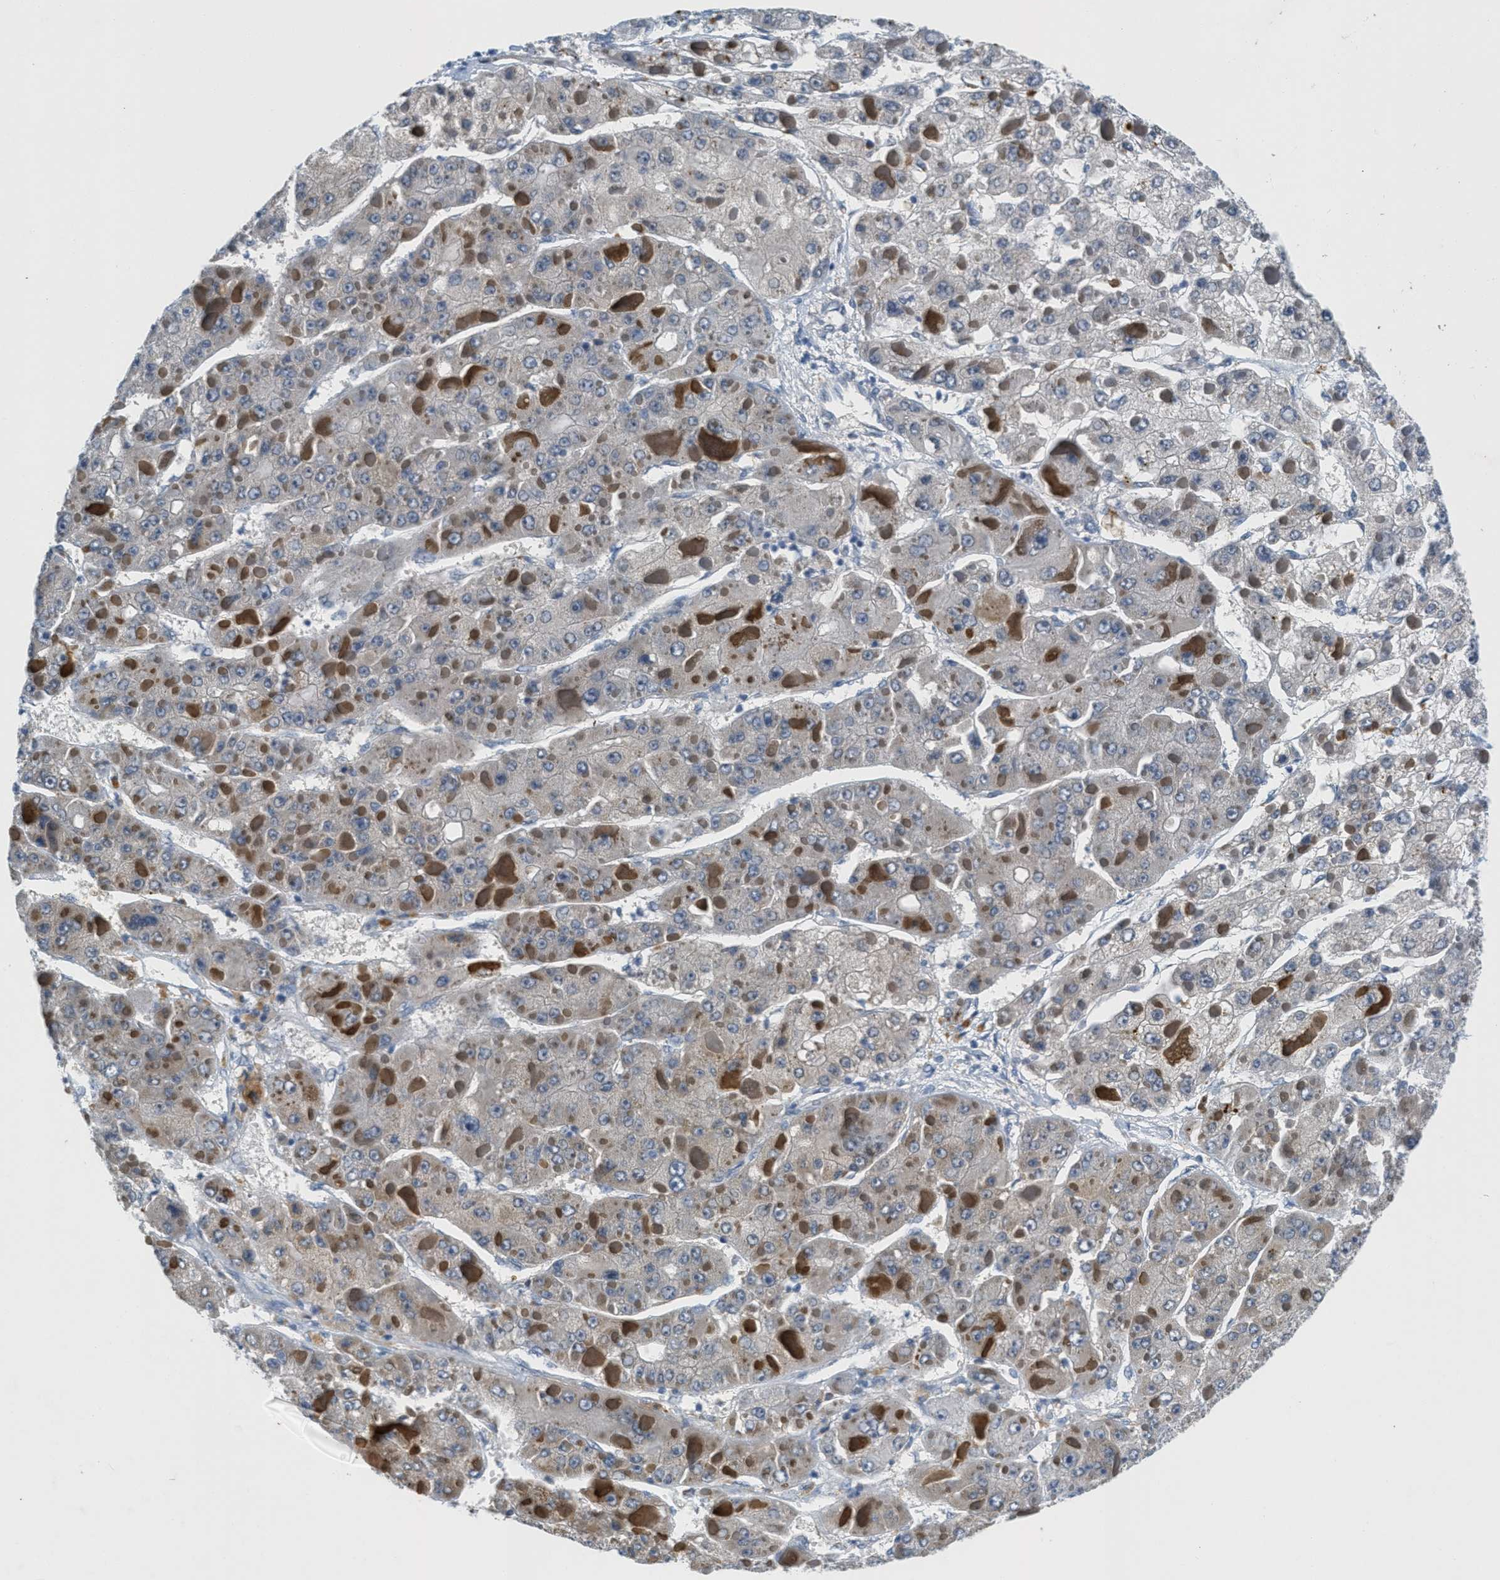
{"staining": {"intensity": "negative", "quantity": "none", "location": "none"}, "tissue": "liver cancer", "cell_type": "Tumor cells", "image_type": "cancer", "snomed": [{"axis": "morphology", "description": "Carcinoma, Hepatocellular, NOS"}, {"axis": "topography", "description": "Liver"}], "caption": "Immunohistochemistry of hepatocellular carcinoma (liver) shows no positivity in tumor cells. Nuclei are stained in blue.", "gene": "HS3ST2", "patient": {"sex": "female", "age": 73}}